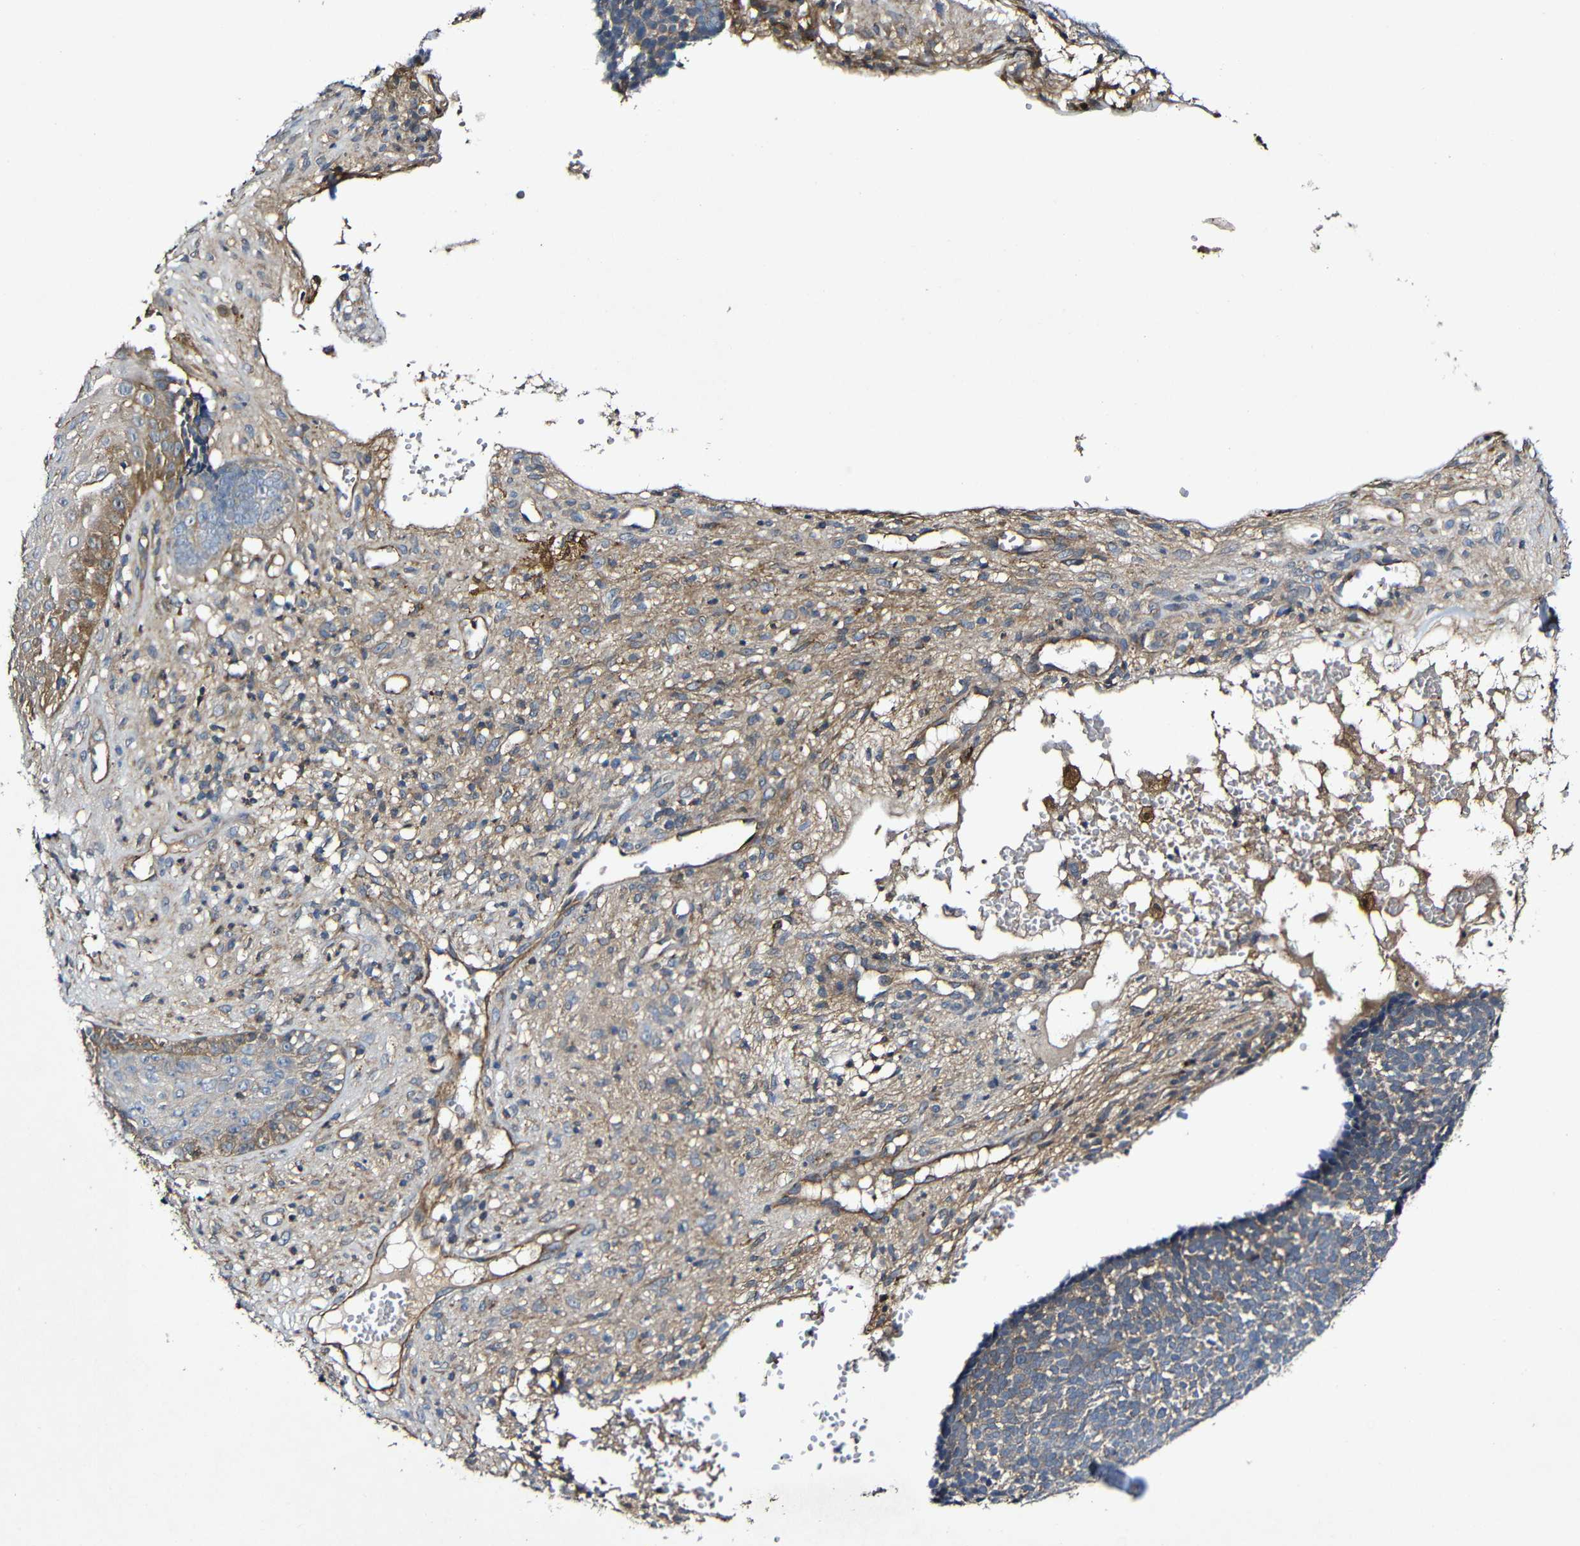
{"staining": {"intensity": "negative", "quantity": "none", "location": "none"}, "tissue": "skin cancer", "cell_type": "Tumor cells", "image_type": "cancer", "snomed": [{"axis": "morphology", "description": "Basal cell carcinoma"}, {"axis": "topography", "description": "Skin"}], "caption": "An image of human skin cancer (basal cell carcinoma) is negative for staining in tumor cells. (Brightfield microscopy of DAB immunohistochemistry (IHC) at high magnification).", "gene": "GSDME", "patient": {"sex": "male", "age": 84}}